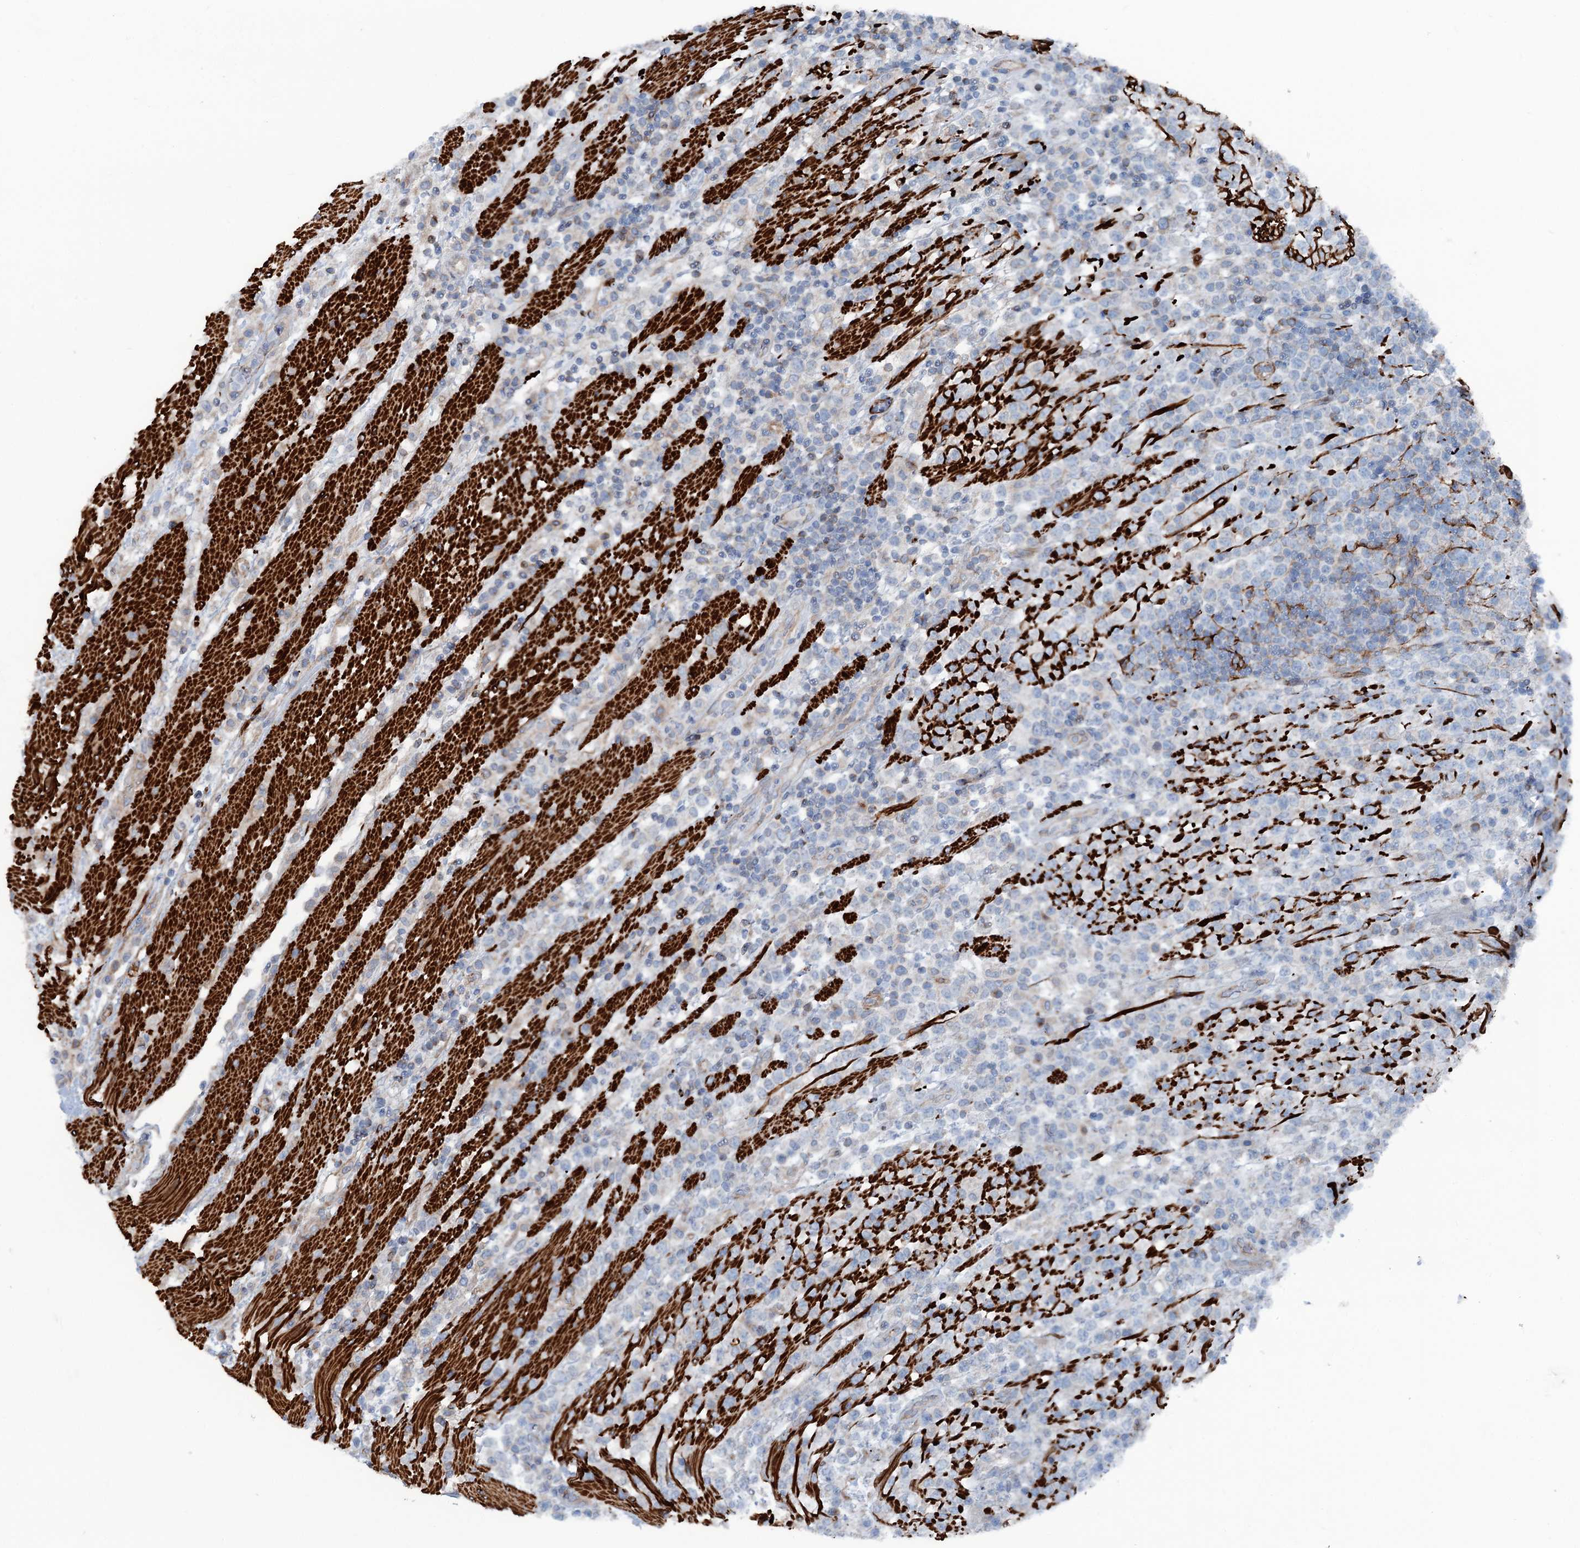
{"staining": {"intensity": "negative", "quantity": "none", "location": "none"}, "tissue": "lymphoma", "cell_type": "Tumor cells", "image_type": "cancer", "snomed": [{"axis": "morphology", "description": "Malignant lymphoma, non-Hodgkin's type, High grade"}, {"axis": "topography", "description": "Colon"}], "caption": "IHC of lymphoma reveals no positivity in tumor cells.", "gene": "CALCOCO1", "patient": {"sex": "female", "age": 53}}